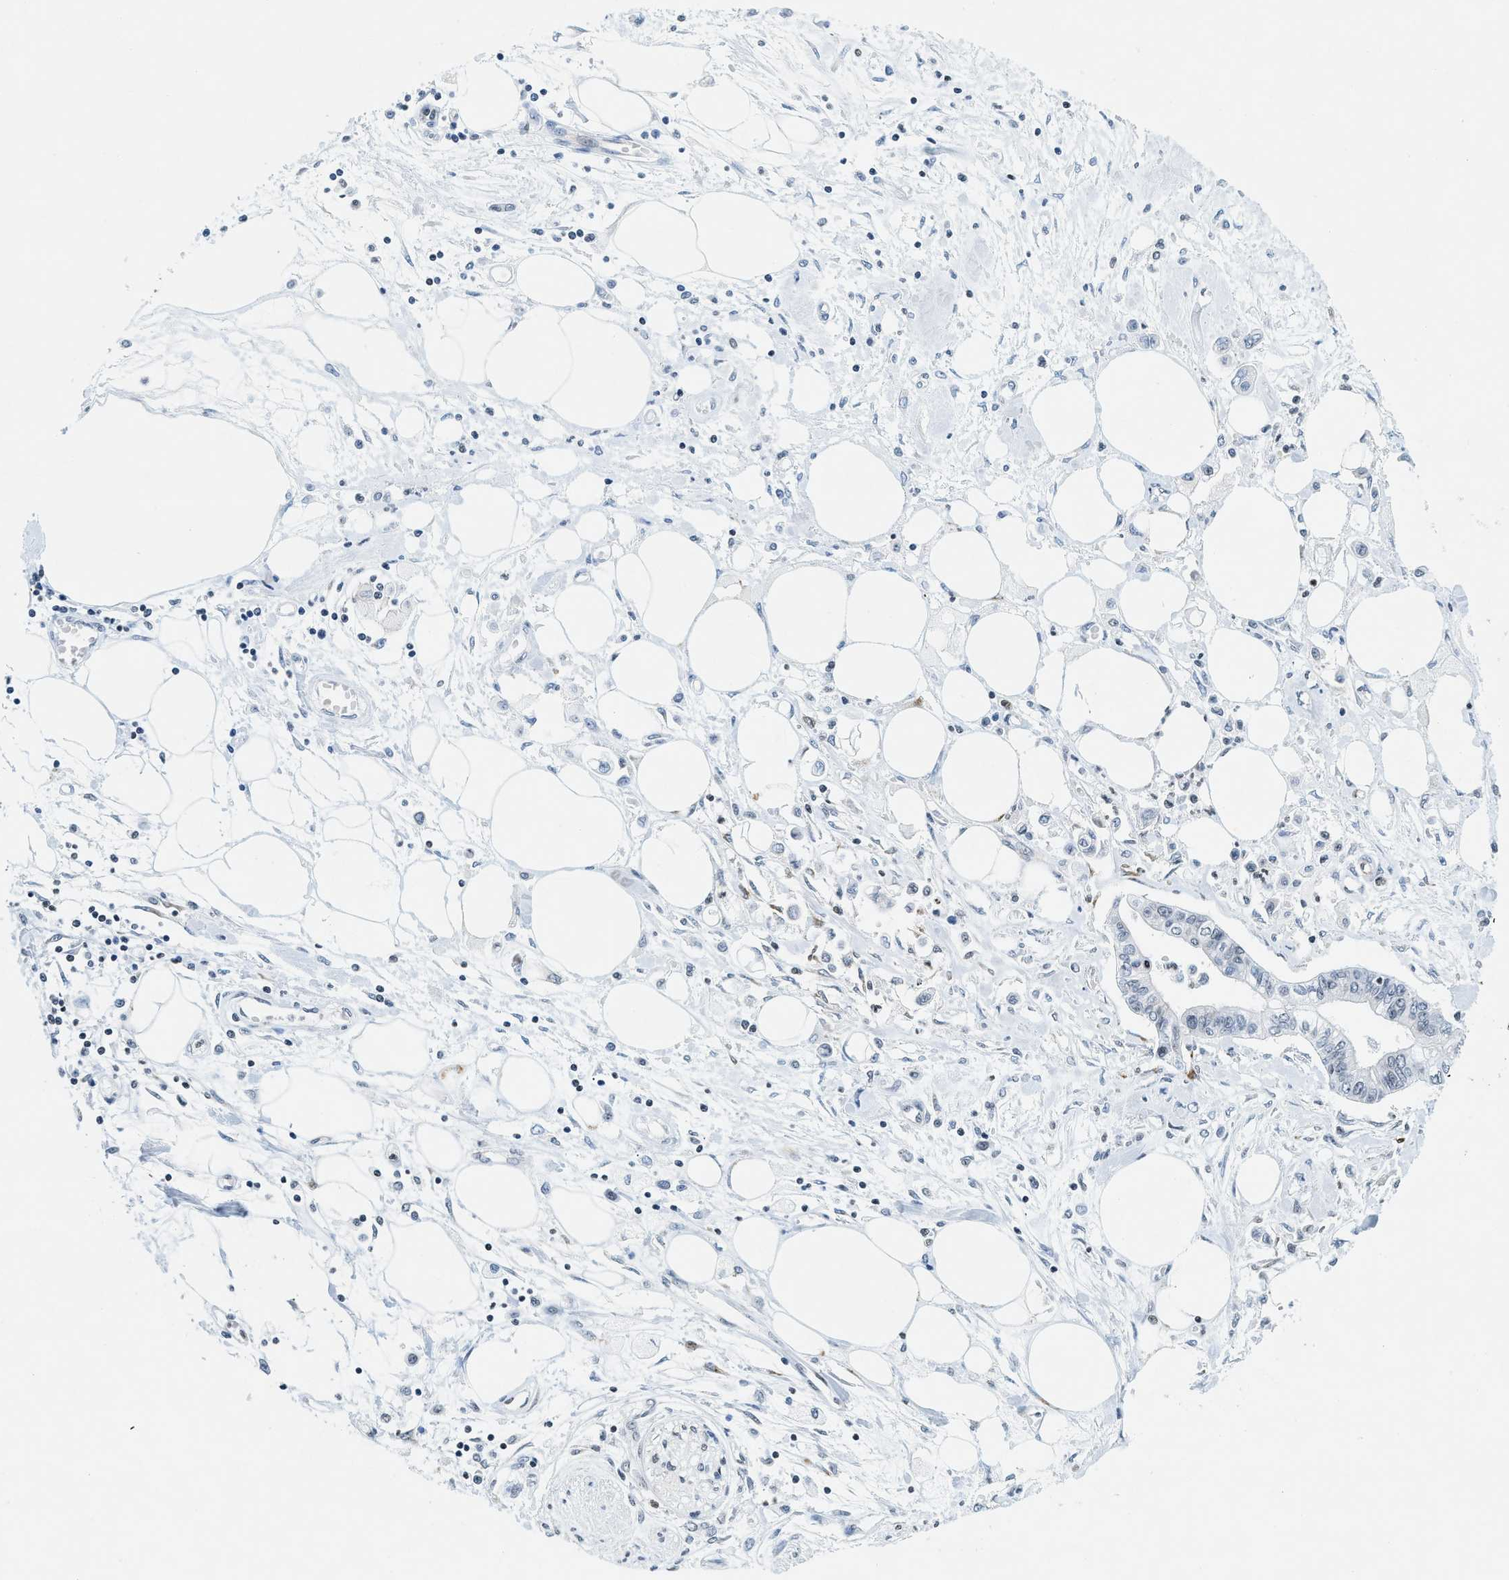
{"staining": {"intensity": "negative", "quantity": "none", "location": "none"}, "tissue": "pancreatic cancer", "cell_type": "Tumor cells", "image_type": "cancer", "snomed": [{"axis": "morphology", "description": "Adenocarcinoma, NOS"}, {"axis": "topography", "description": "Pancreas"}], "caption": "Immunohistochemical staining of human adenocarcinoma (pancreatic) reveals no significant positivity in tumor cells.", "gene": "UVRAG", "patient": {"sex": "female", "age": 77}}